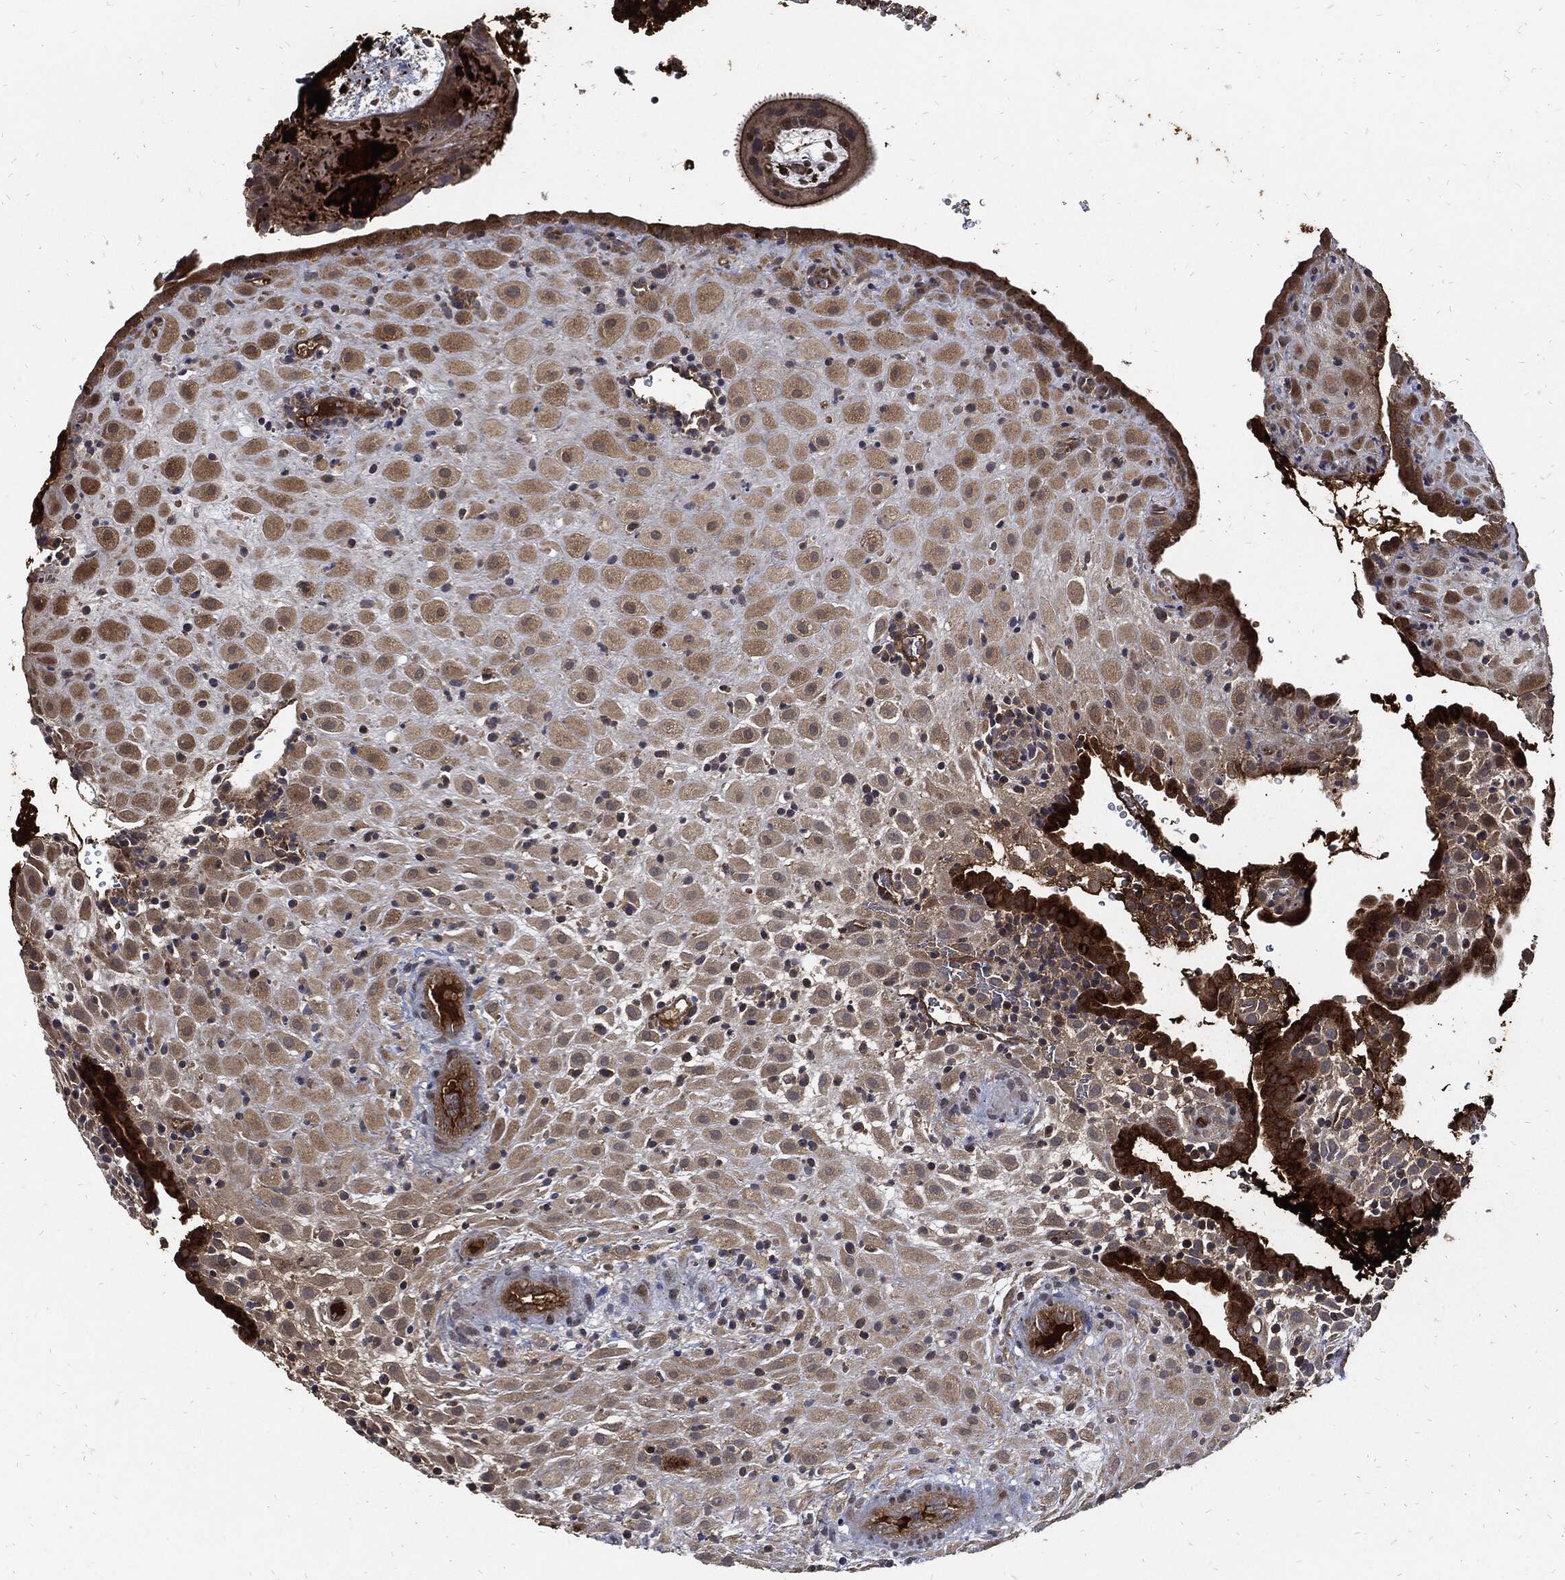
{"staining": {"intensity": "moderate", "quantity": "25%-75%", "location": "cytoplasmic/membranous"}, "tissue": "placenta", "cell_type": "Decidual cells", "image_type": "normal", "snomed": [{"axis": "morphology", "description": "Normal tissue, NOS"}, {"axis": "topography", "description": "Placenta"}], "caption": "This micrograph reveals IHC staining of benign placenta, with medium moderate cytoplasmic/membranous positivity in about 25%-75% of decidual cells.", "gene": "CLU", "patient": {"sex": "female", "age": 19}}